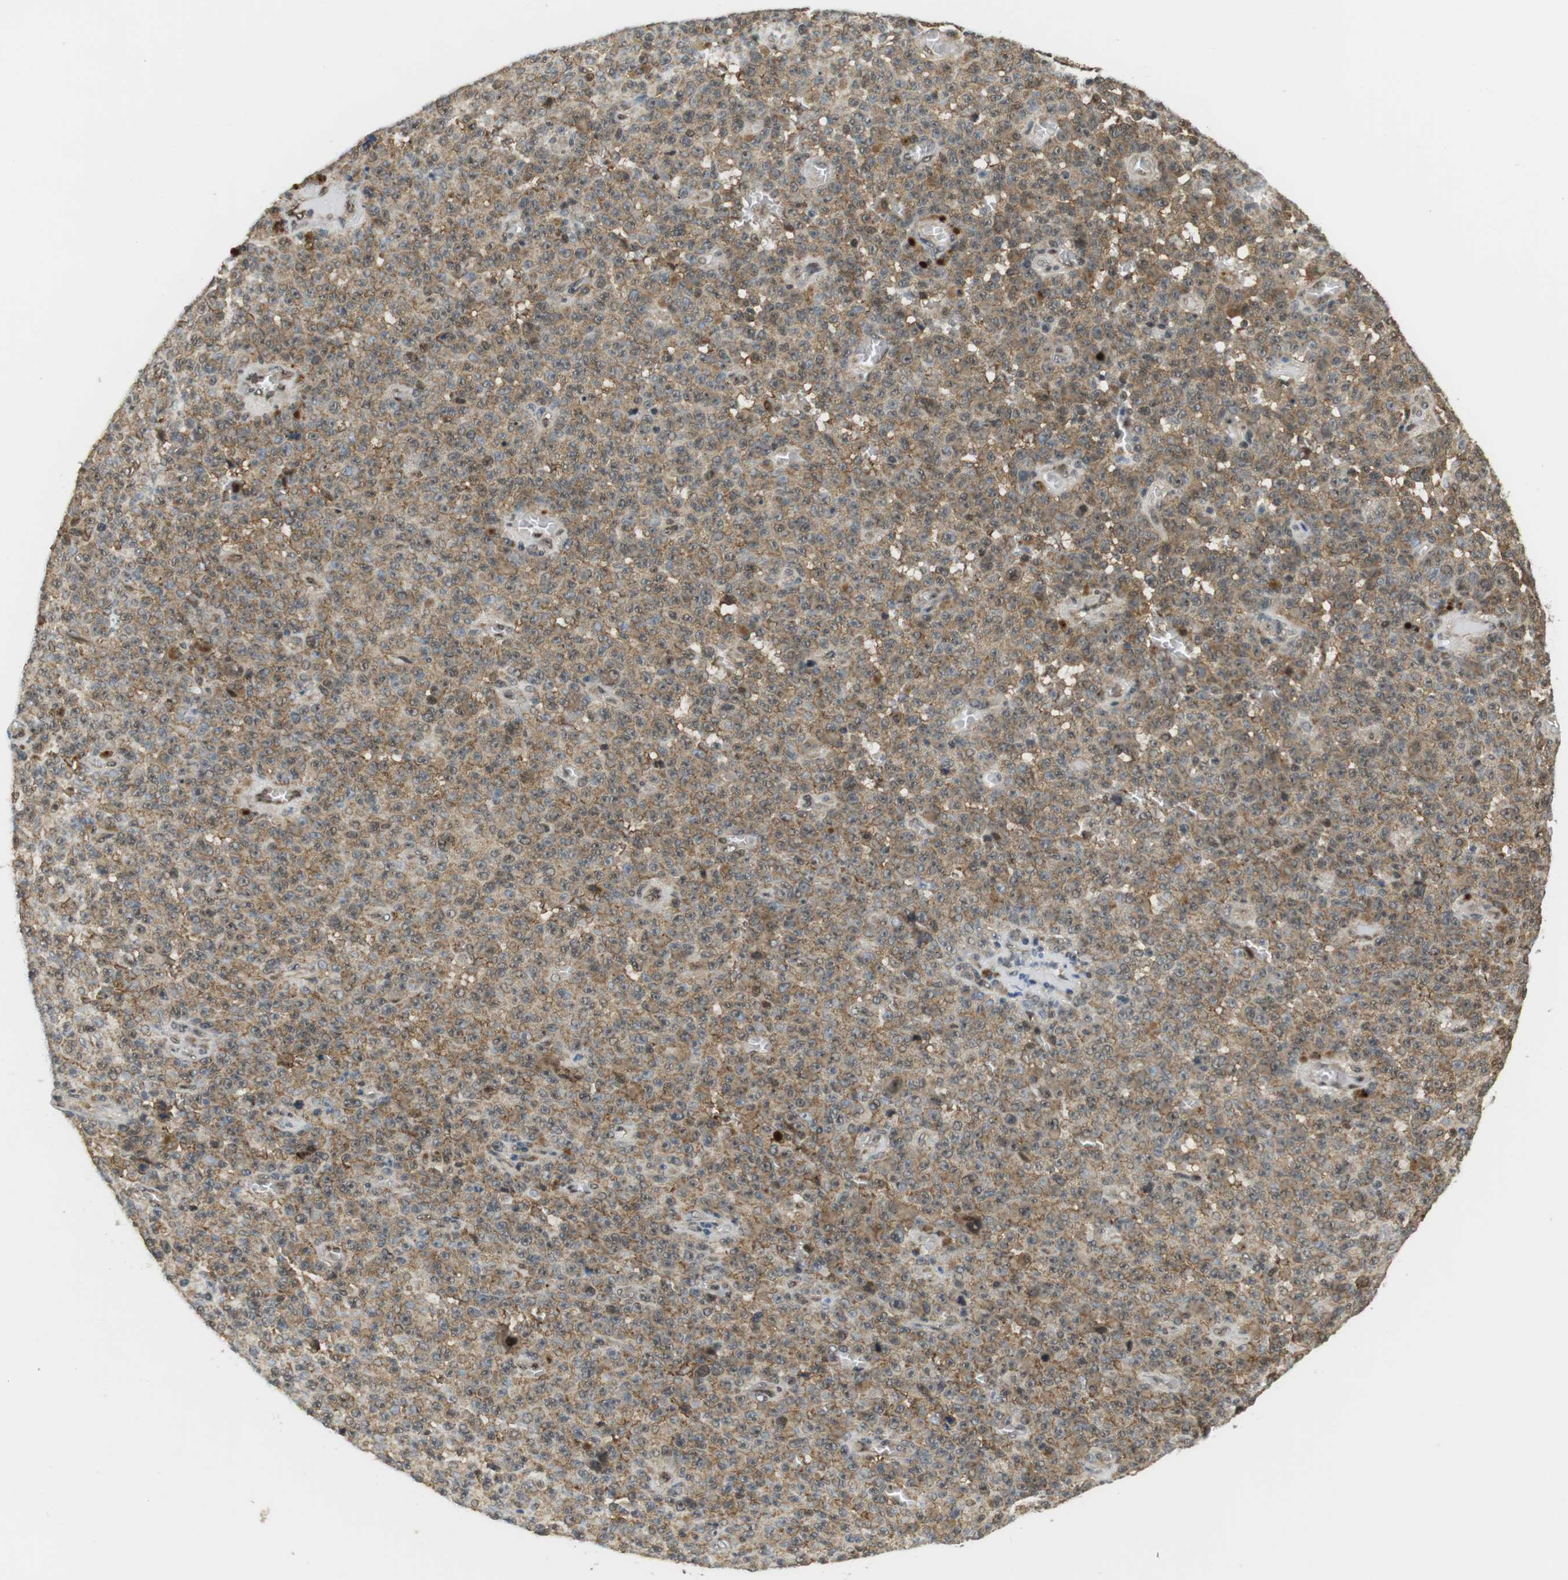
{"staining": {"intensity": "weak", "quantity": ">75%", "location": "cytoplasmic/membranous"}, "tissue": "melanoma", "cell_type": "Tumor cells", "image_type": "cancer", "snomed": [{"axis": "morphology", "description": "Malignant melanoma, NOS"}, {"axis": "topography", "description": "Skin"}], "caption": "There is low levels of weak cytoplasmic/membranous staining in tumor cells of melanoma, as demonstrated by immunohistochemical staining (brown color).", "gene": "CSNK2B", "patient": {"sex": "female", "age": 82}}